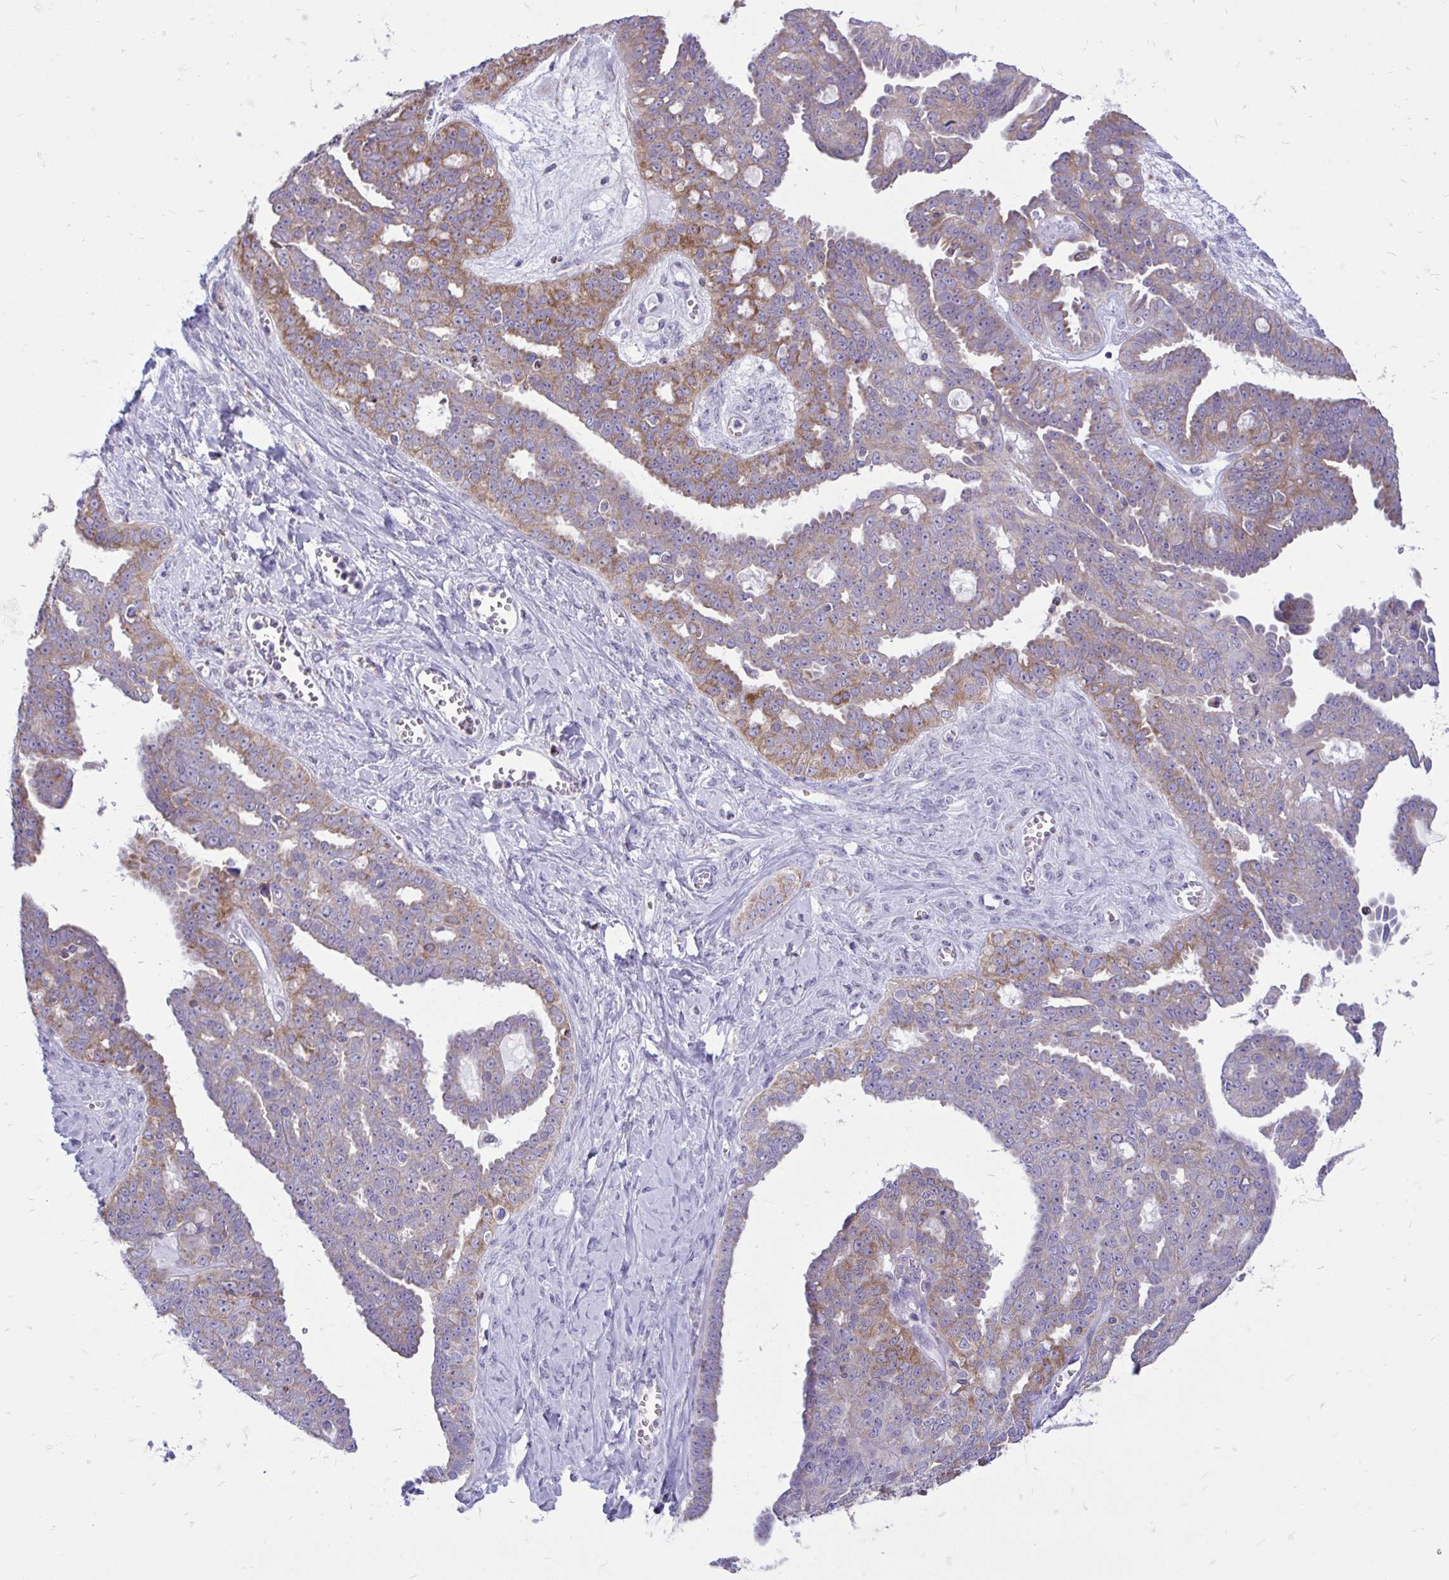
{"staining": {"intensity": "moderate", "quantity": "25%-75%", "location": "cytoplasmic/membranous"}, "tissue": "ovarian cancer", "cell_type": "Tumor cells", "image_type": "cancer", "snomed": [{"axis": "morphology", "description": "Cystadenocarcinoma, serous, NOS"}, {"axis": "topography", "description": "Ovary"}], "caption": "Immunohistochemistry staining of serous cystadenocarcinoma (ovarian), which shows medium levels of moderate cytoplasmic/membranous positivity in about 25%-75% of tumor cells indicating moderate cytoplasmic/membranous protein expression. The staining was performed using DAB (brown) for protein detection and nuclei were counterstained in hematoxylin (blue).", "gene": "SPTBN2", "patient": {"sex": "female", "age": 71}}